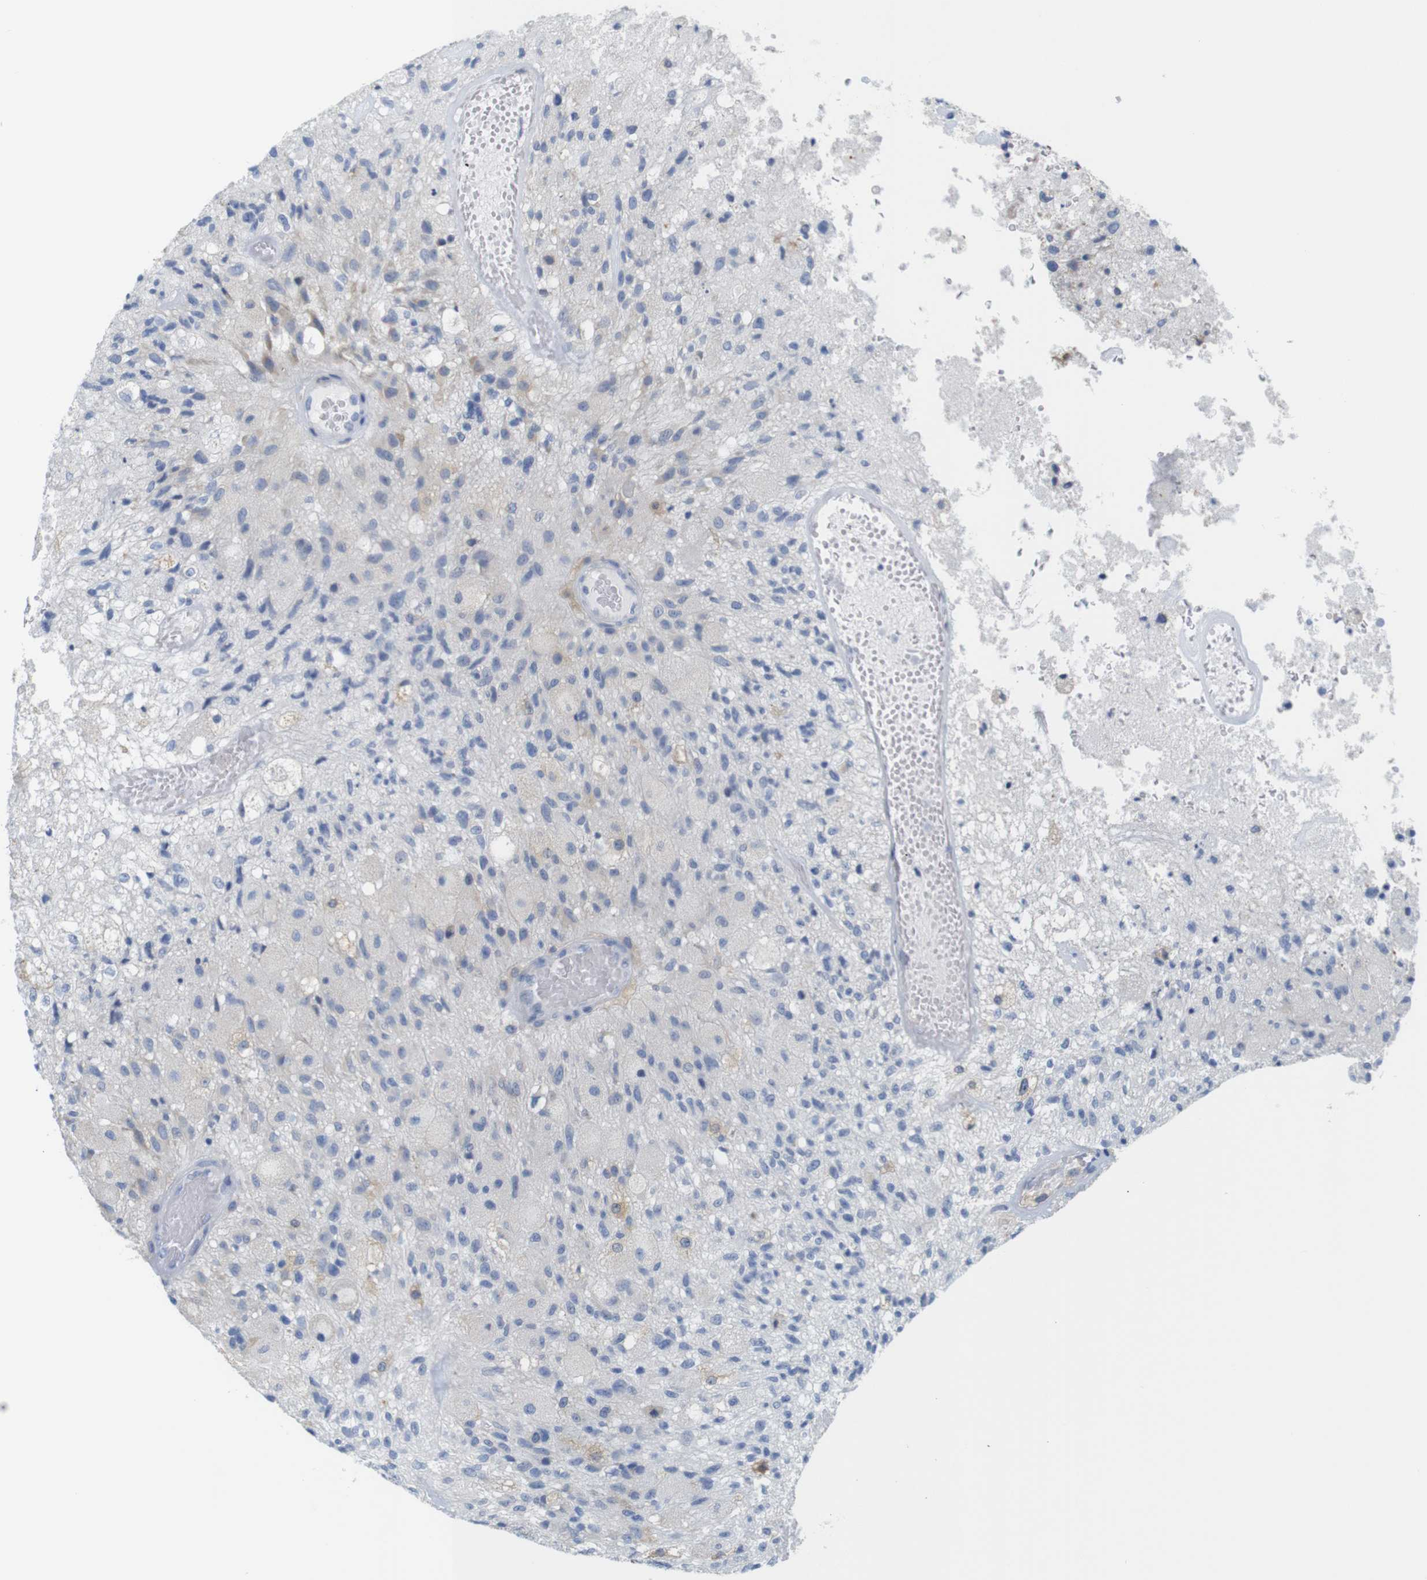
{"staining": {"intensity": "negative", "quantity": "none", "location": "none"}, "tissue": "glioma", "cell_type": "Tumor cells", "image_type": "cancer", "snomed": [{"axis": "morphology", "description": "Normal tissue, NOS"}, {"axis": "morphology", "description": "Glioma, malignant, High grade"}, {"axis": "topography", "description": "Cerebral cortex"}], "caption": "A high-resolution micrograph shows IHC staining of malignant glioma (high-grade), which demonstrates no significant positivity in tumor cells.", "gene": "NEBL", "patient": {"sex": "male", "age": 77}}